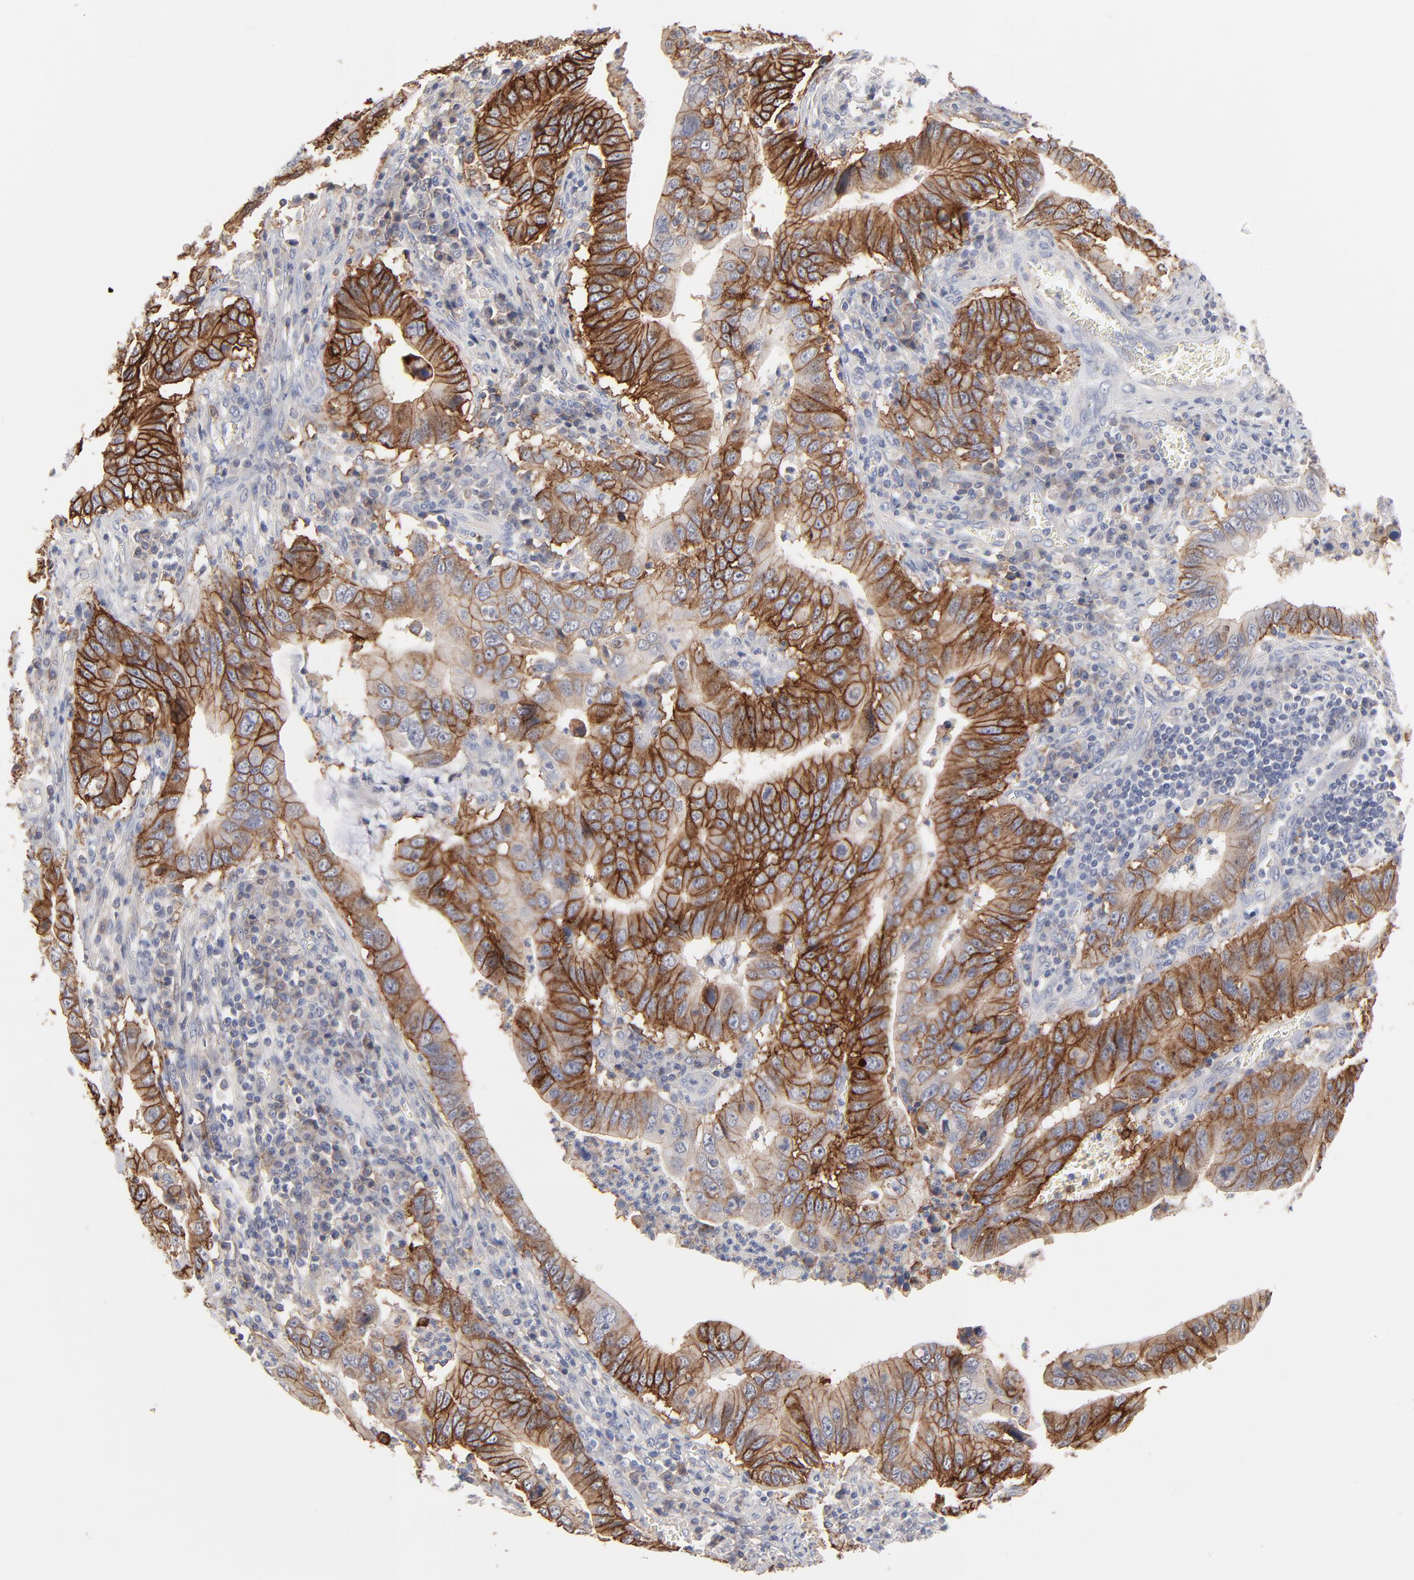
{"staining": {"intensity": "strong", "quantity": ">75%", "location": "cytoplasmic/membranous"}, "tissue": "stomach cancer", "cell_type": "Tumor cells", "image_type": "cancer", "snomed": [{"axis": "morphology", "description": "Adenocarcinoma, NOS"}, {"axis": "topography", "description": "Stomach, upper"}], "caption": "Brown immunohistochemical staining in human stomach adenocarcinoma demonstrates strong cytoplasmic/membranous expression in about >75% of tumor cells.", "gene": "SLC16A1", "patient": {"sex": "male", "age": 63}}